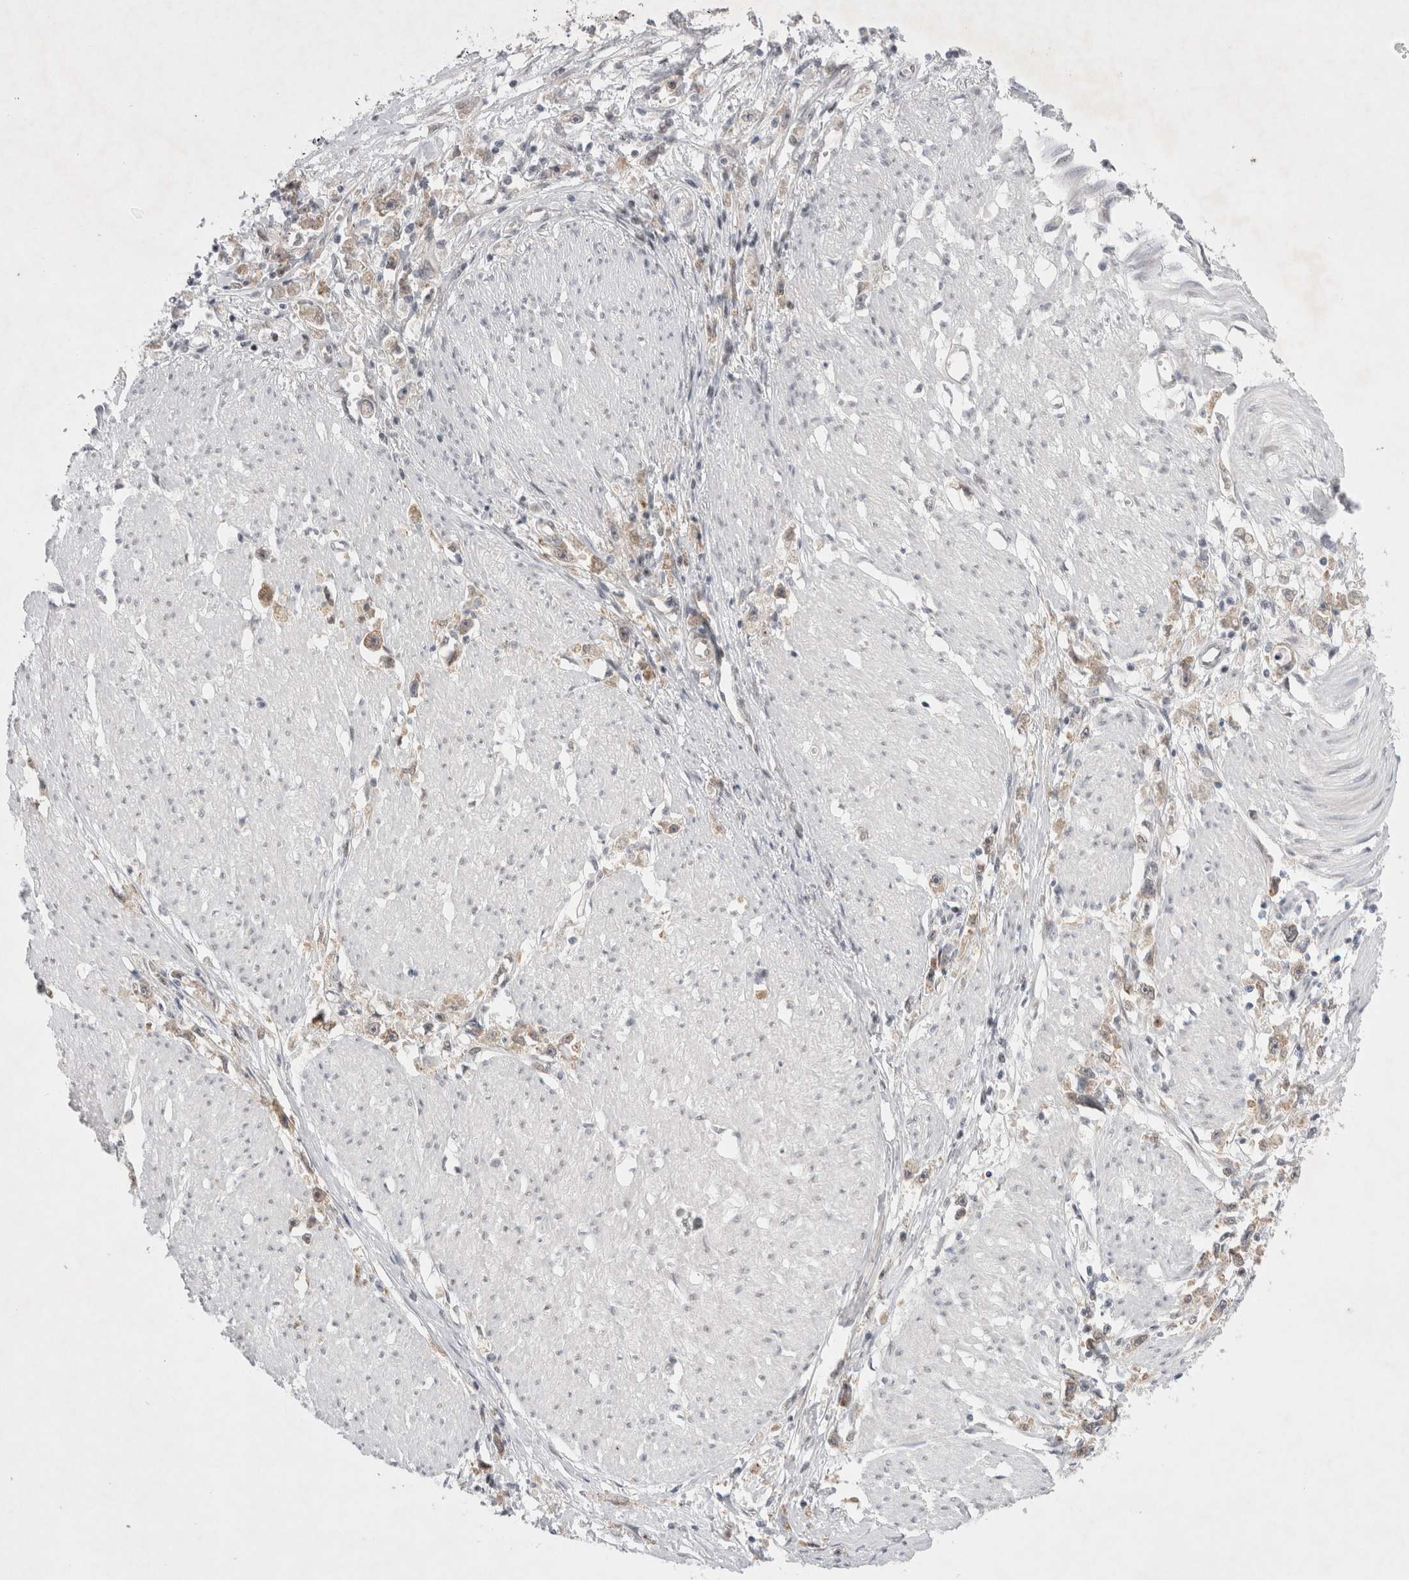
{"staining": {"intensity": "weak", "quantity": ">75%", "location": "cytoplasmic/membranous"}, "tissue": "stomach cancer", "cell_type": "Tumor cells", "image_type": "cancer", "snomed": [{"axis": "morphology", "description": "Adenocarcinoma, NOS"}, {"axis": "topography", "description": "Stomach"}], "caption": "A low amount of weak cytoplasmic/membranous expression is present in approximately >75% of tumor cells in stomach cancer (adenocarcinoma) tissue.", "gene": "WIPF2", "patient": {"sex": "female", "age": 59}}